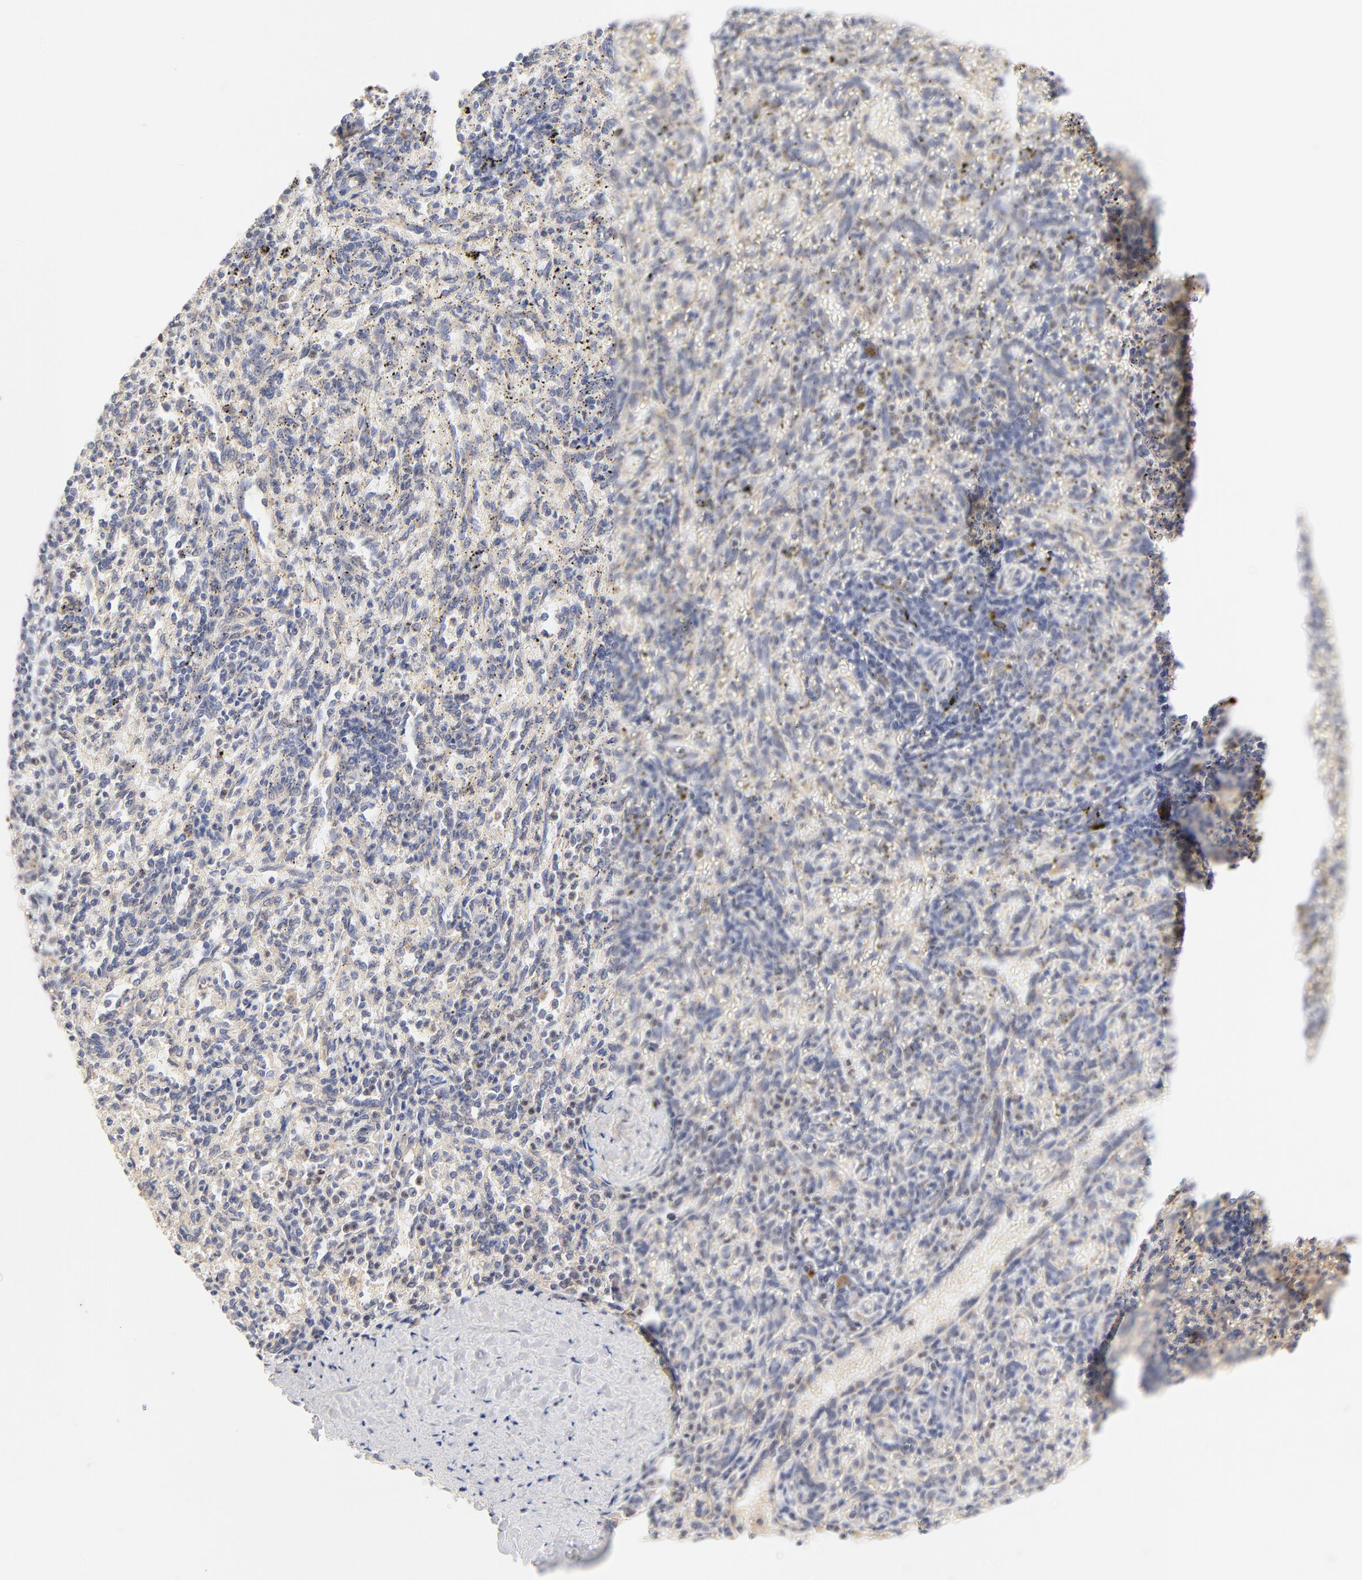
{"staining": {"intensity": "negative", "quantity": "none", "location": "none"}, "tissue": "spleen", "cell_type": "Cells in red pulp", "image_type": "normal", "snomed": [{"axis": "morphology", "description": "Normal tissue, NOS"}, {"axis": "topography", "description": "Spleen"}], "caption": "Protein analysis of normal spleen exhibits no significant staining in cells in red pulp.", "gene": "MTERF2", "patient": {"sex": "female", "age": 10}}